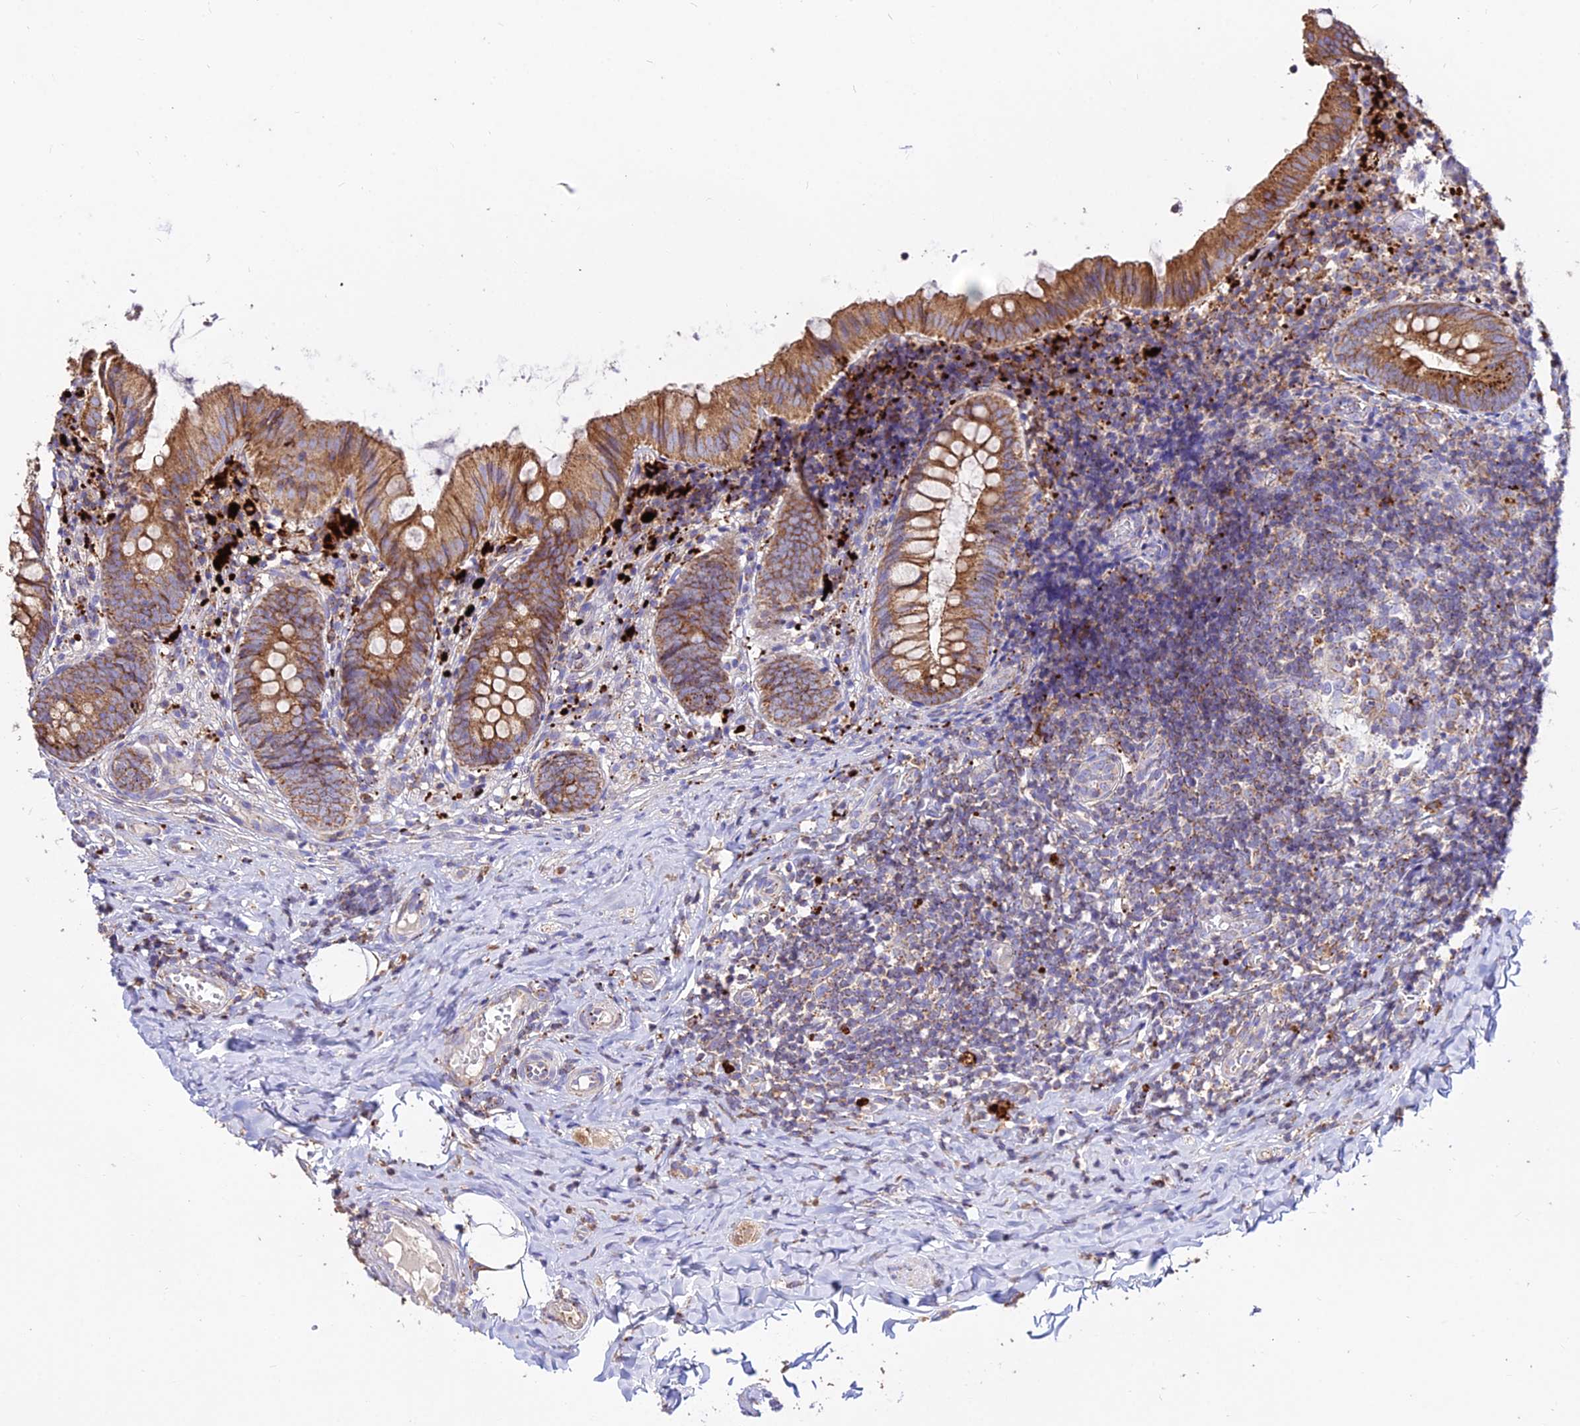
{"staining": {"intensity": "moderate", "quantity": ">75%", "location": "cytoplasmic/membranous"}, "tissue": "appendix", "cell_type": "Glandular cells", "image_type": "normal", "snomed": [{"axis": "morphology", "description": "Normal tissue, NOS"}, {"axis": "topography", "description": "Appendix"}], "caption": "Immunohistochemistry (IHC) (DAB) staining of unremarkable human appendix shows moderate cytoplasmic/membranous protein positivity in approximately >75% of glandular cells.", "gene": "PNLIPRP3", "patient": {"sex": "male", "age": 8}}